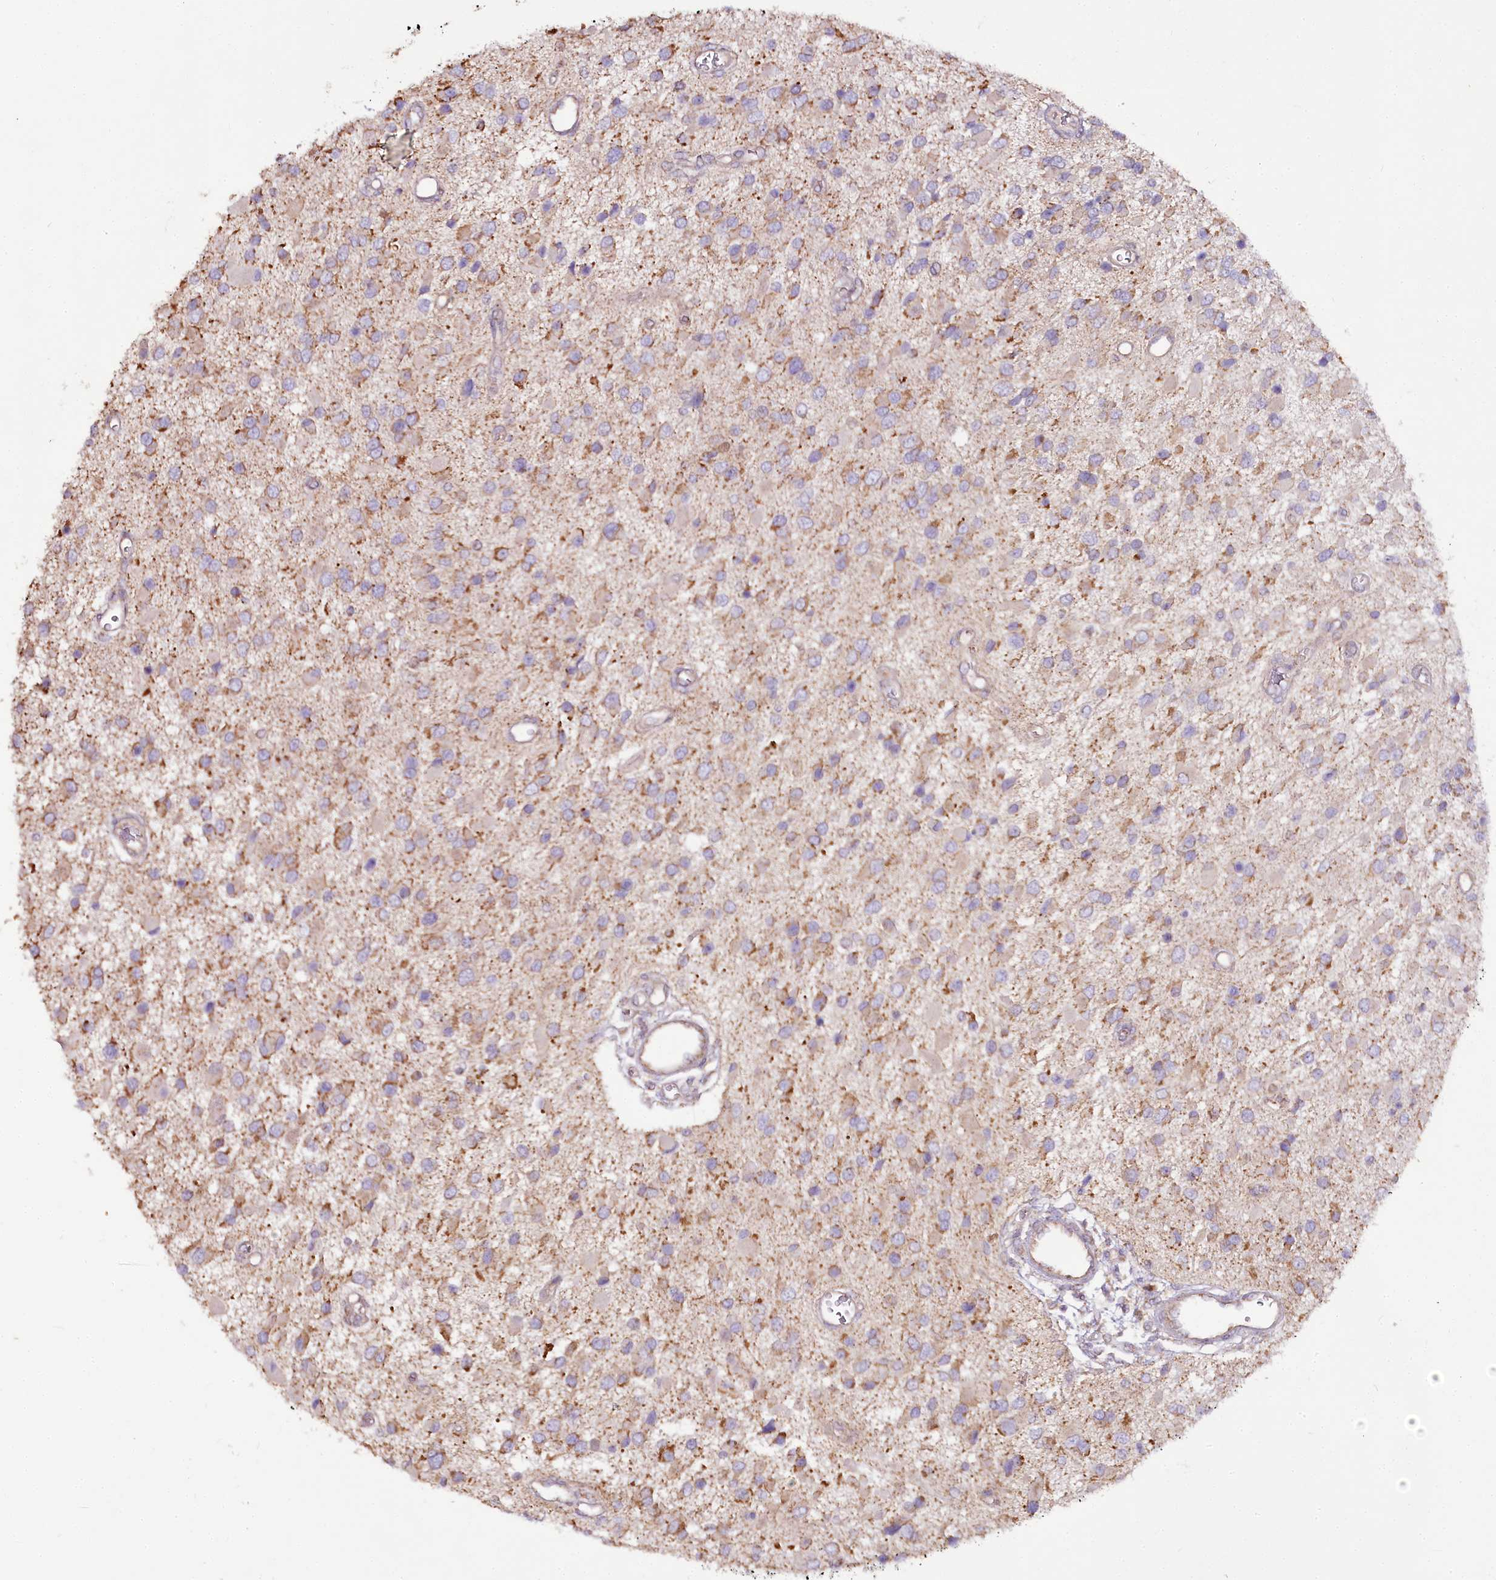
{"staining": {"intensity": "moderate", "quantity": "25%-75%", "location": "cytoplasmic/membranous"}, "tissue": "glioma", "cell_type": "Tumor cells", "image_type": "cancer", "snomed": [{"axis": "morphology", "description": "Glioma, malignant, High grade"}, {"axis": "topography", "description": "Brain"}], "caption": "Human glioma stained with a brown dye reveals moderate cytoplasmic/membranous positive staining in about 25%-75% of tumor cells.", "gene": "ACOX2", "patient": {"sex": "male", "age": 53}}